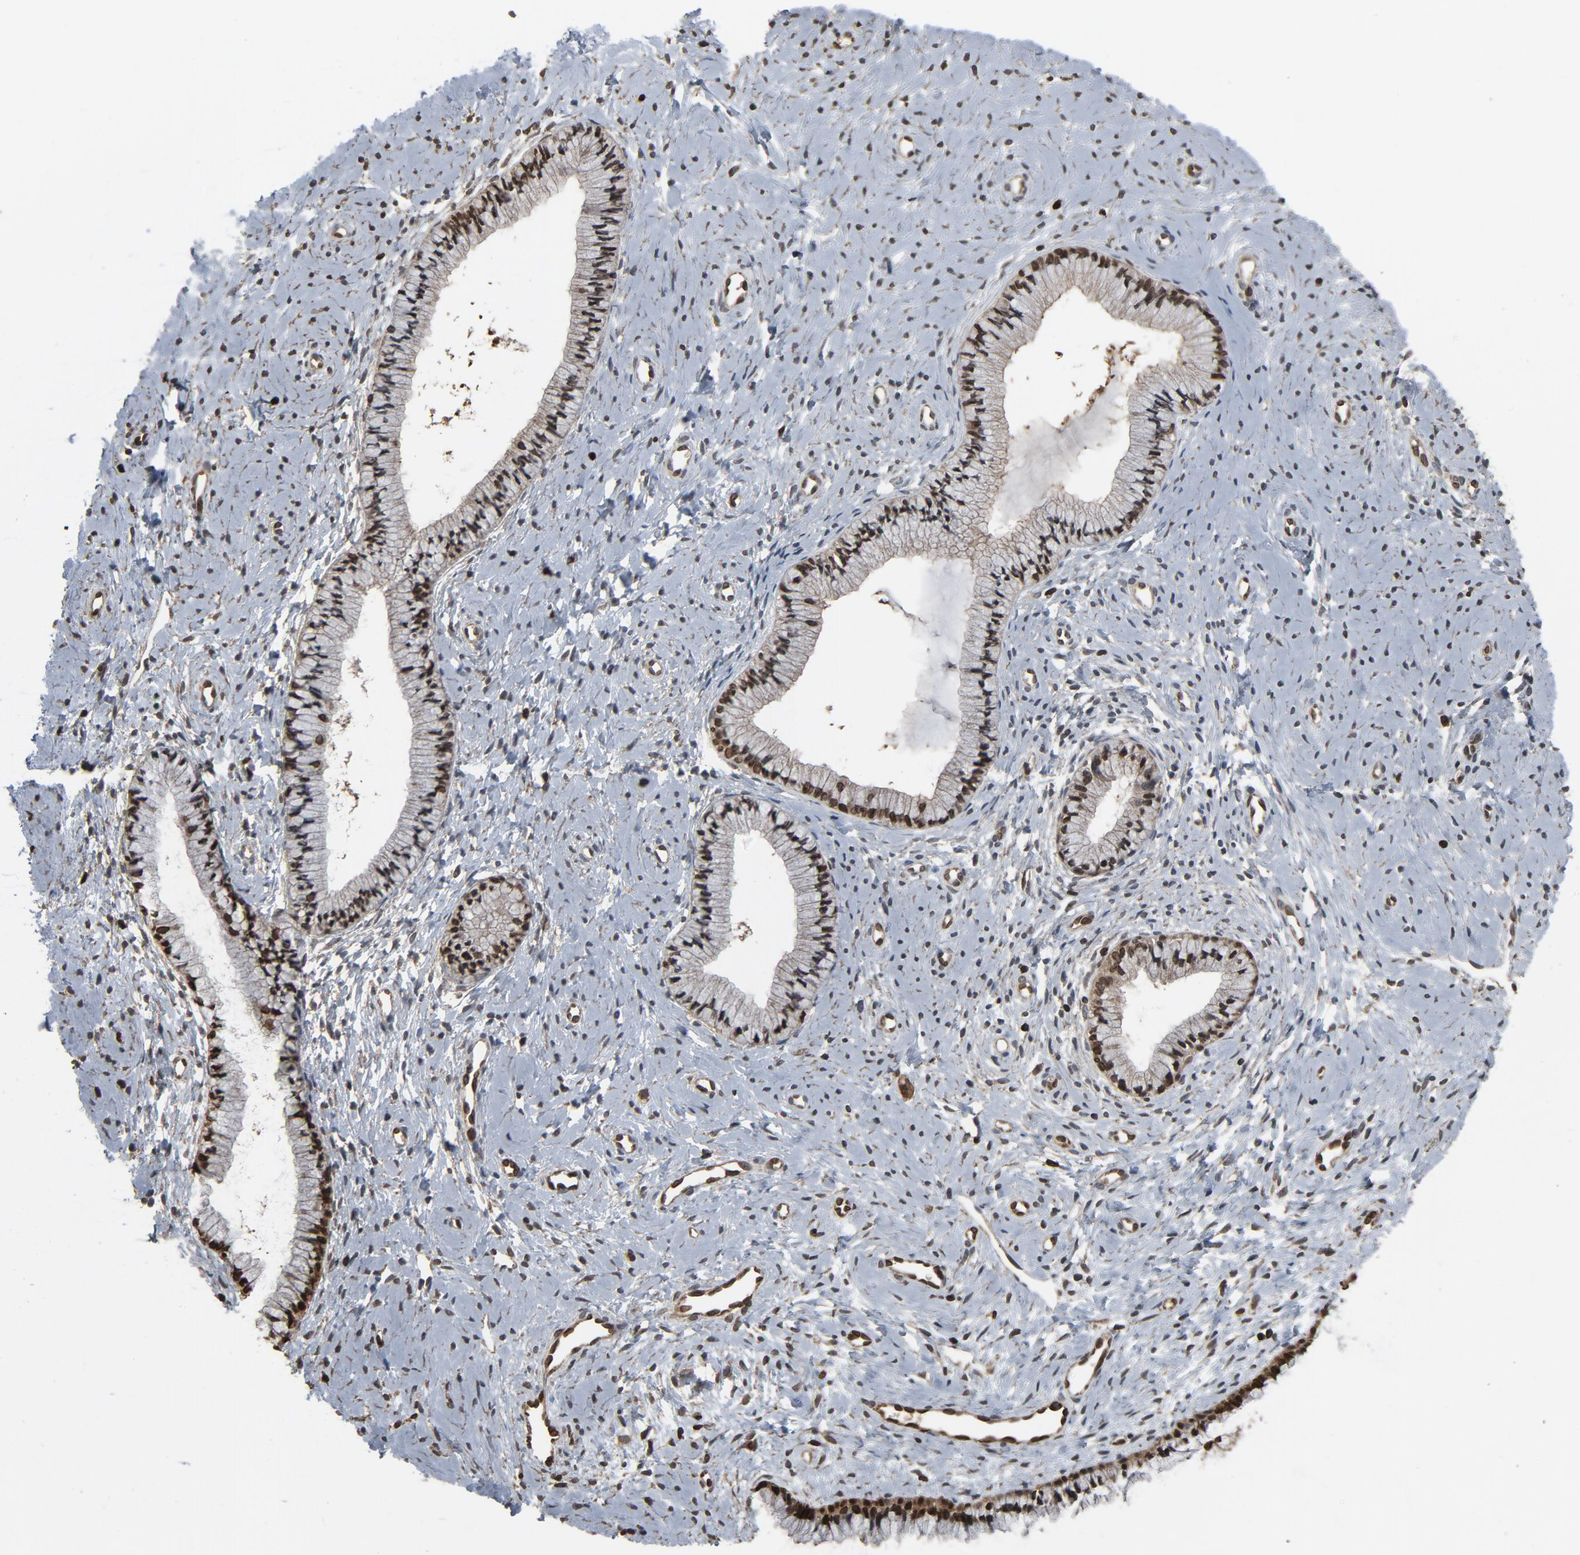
{"staining": {"intensity": "weak", "quantity": ">75%", "location": "cytoplasmic/membranous"}, "tissue": "cervix", "cell_type": "Glandular cells", "image_type": "normal", "snomed": [{"axis": "morphology", "description": "Normal tissue, NOS"}, {"axis": "topography", "description": "Cervix"}], "caption": "Benign cervix exhibits weak cytoplasmic/membranous expression in approximately >75% of glandular cells.", "gene": "UBE2D1", "patient": {"sex": "female", "age": 46}}